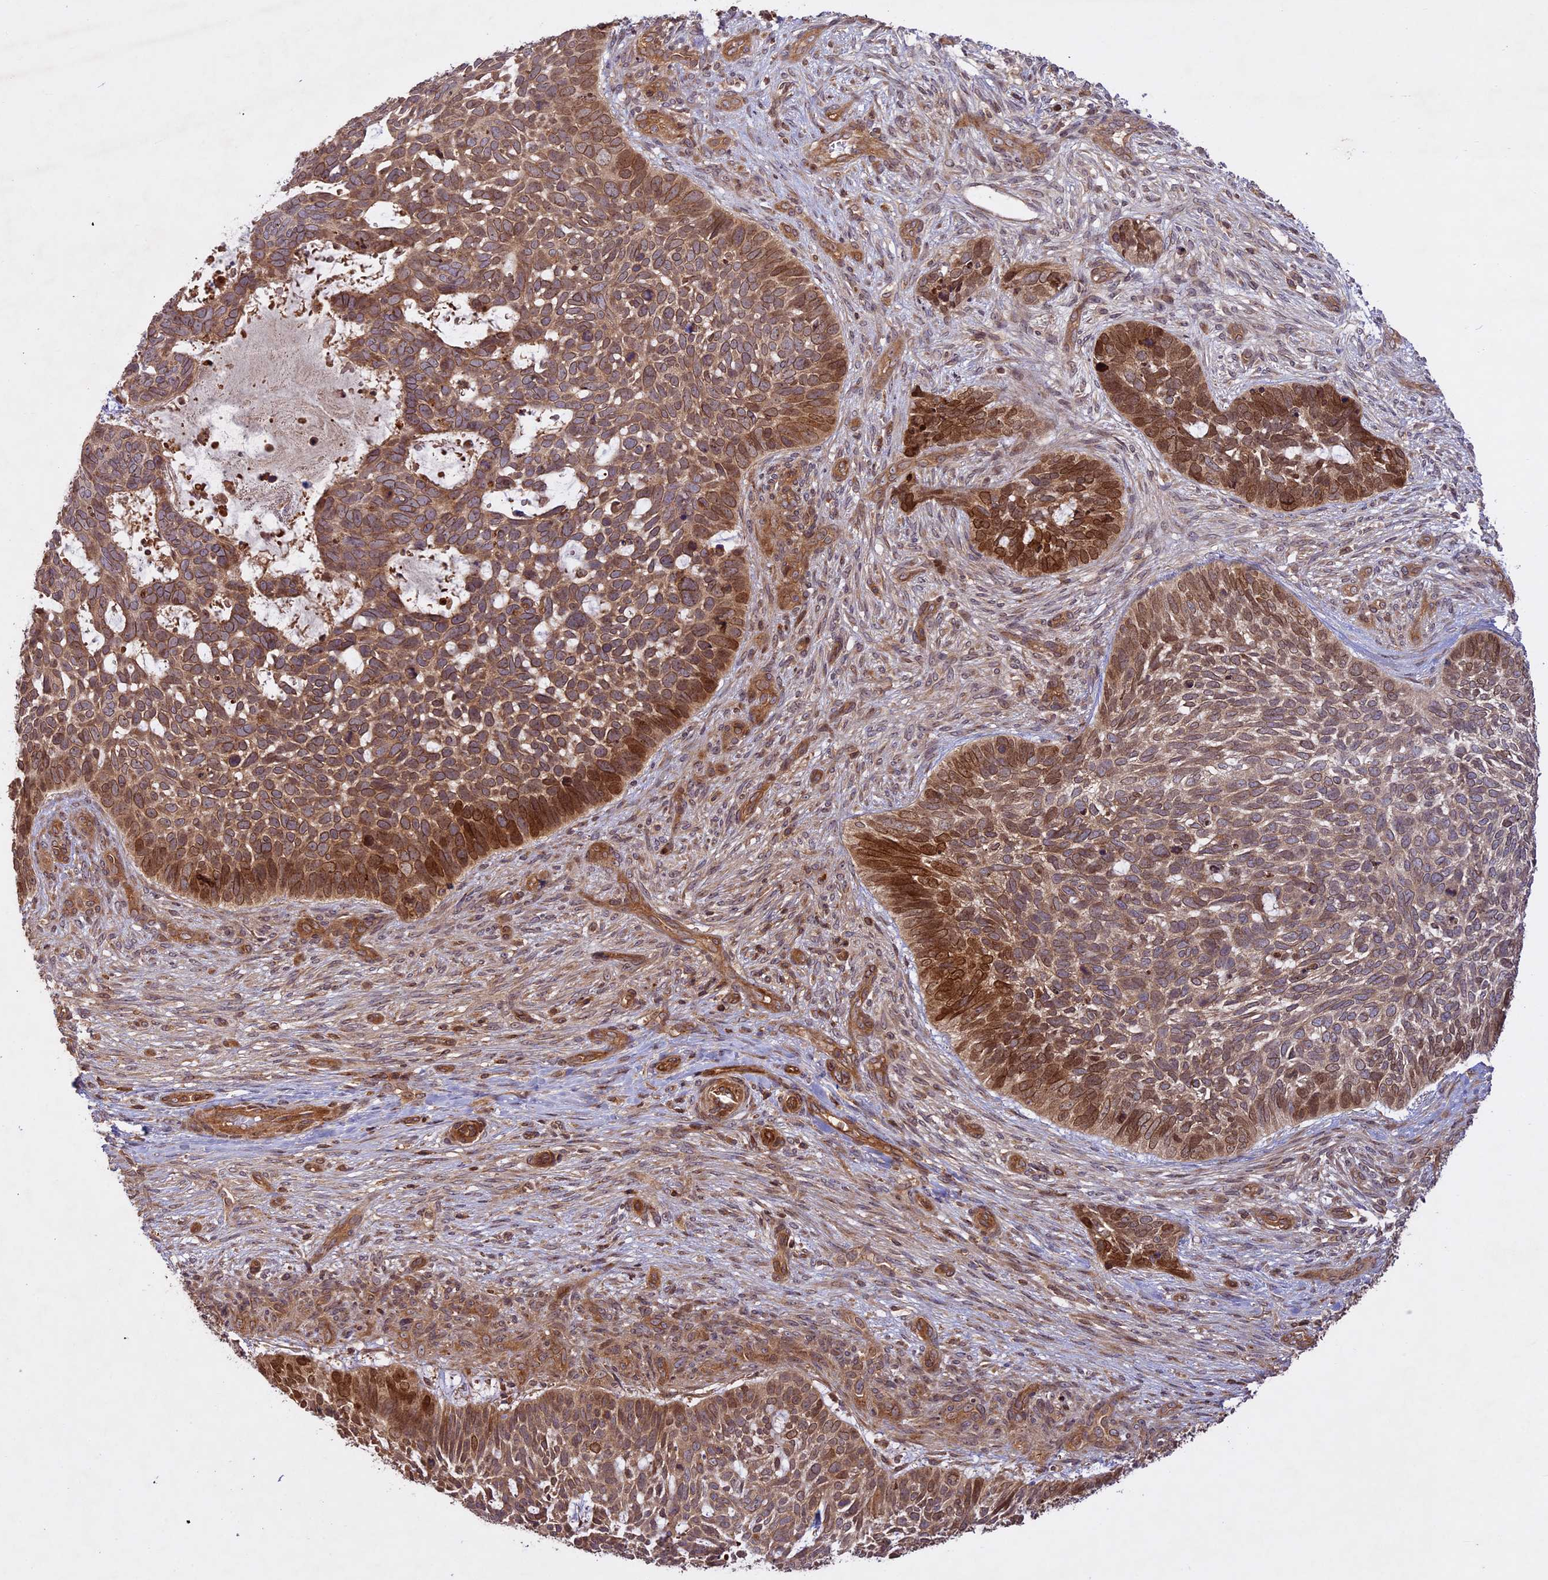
{"staining": {"intensity": "moderate", "quantity": ">75%", "location": "cytoplasmic/membranous,nuclear"}, "tissue": "skin cancer", "cell_type": "Tumor cells", "image_type": "cancer", "snomed": [{"axis": "morphology", "description": "Basal cell carcinoma"}, {"axis": "topography", "description": "Skin"}], "caption": "A high-resolution micrograph shows IHC staining of basal cell carcinoma (skin), which displays moderate cytoplasmic/membranous and nuclear positivity in approximately >75% of tumor cells. (Stains: DAB in brown, nuclei in blue, Microscopy: brightfield microscopy at high magnification).", "gene": "DGKH", "patient": {"sex": "male", "age": 88}}